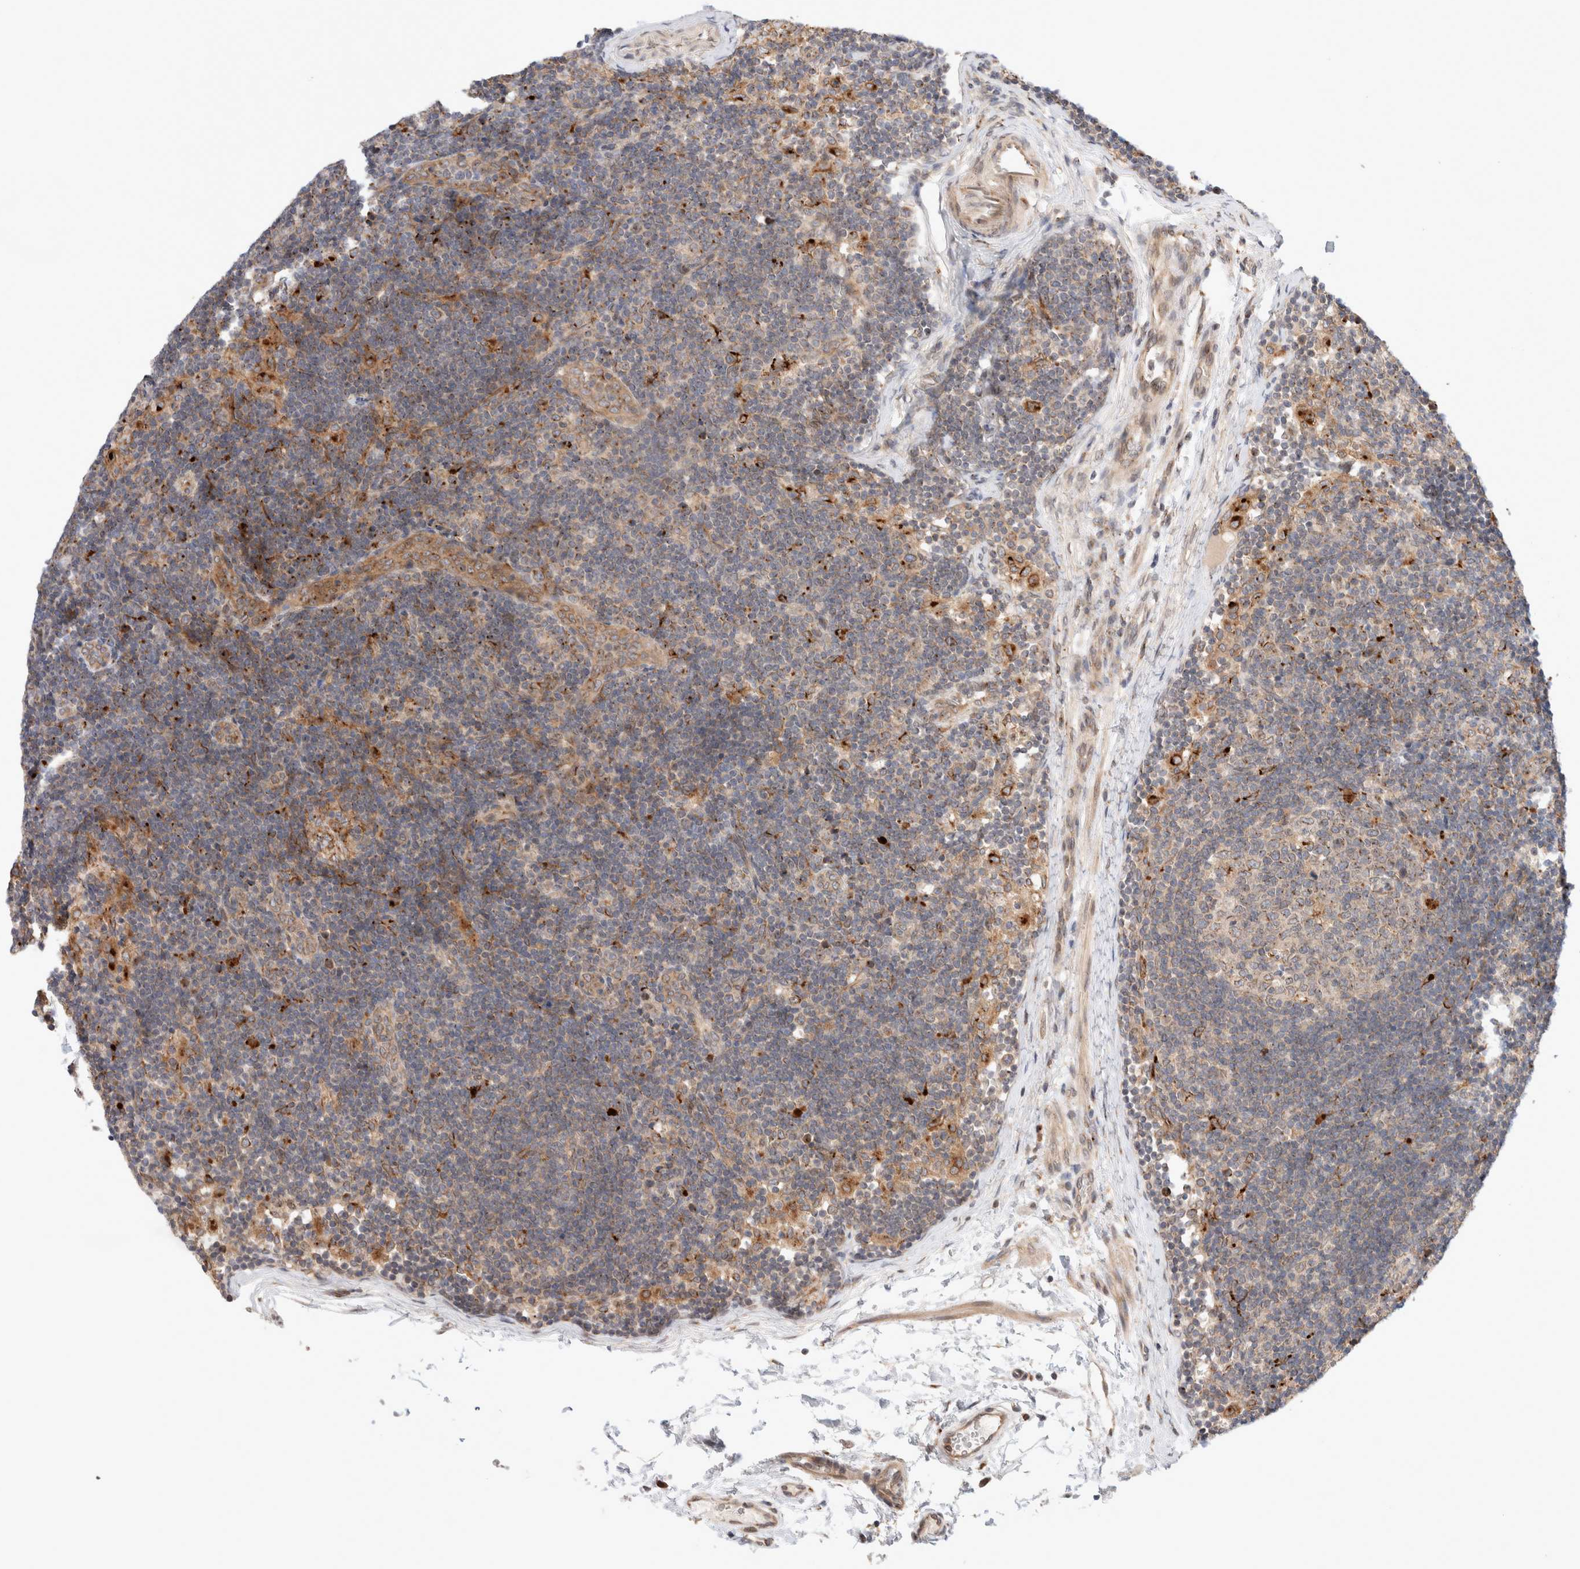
{"staining": {"intensity": "weak", "quantity": ">75%", "location": "cytoplasmic/membranous"}, "tissue": "lymph node", "cell_type": "Germinal center cells", "image_type": "normal", "snomed": [{"axis": "morphology", "description": "Normal tissue, NOS"}, {"axis": "topography", "description": "Lymph node"}], "caption": "Immunohistochemical staining of benign human lymph node shows weak cytoplasmic/membranous protein staining in about >75% of germinal center cells.", "gene": "GCN1", "patient": {"sex": "female", "age": 22}}